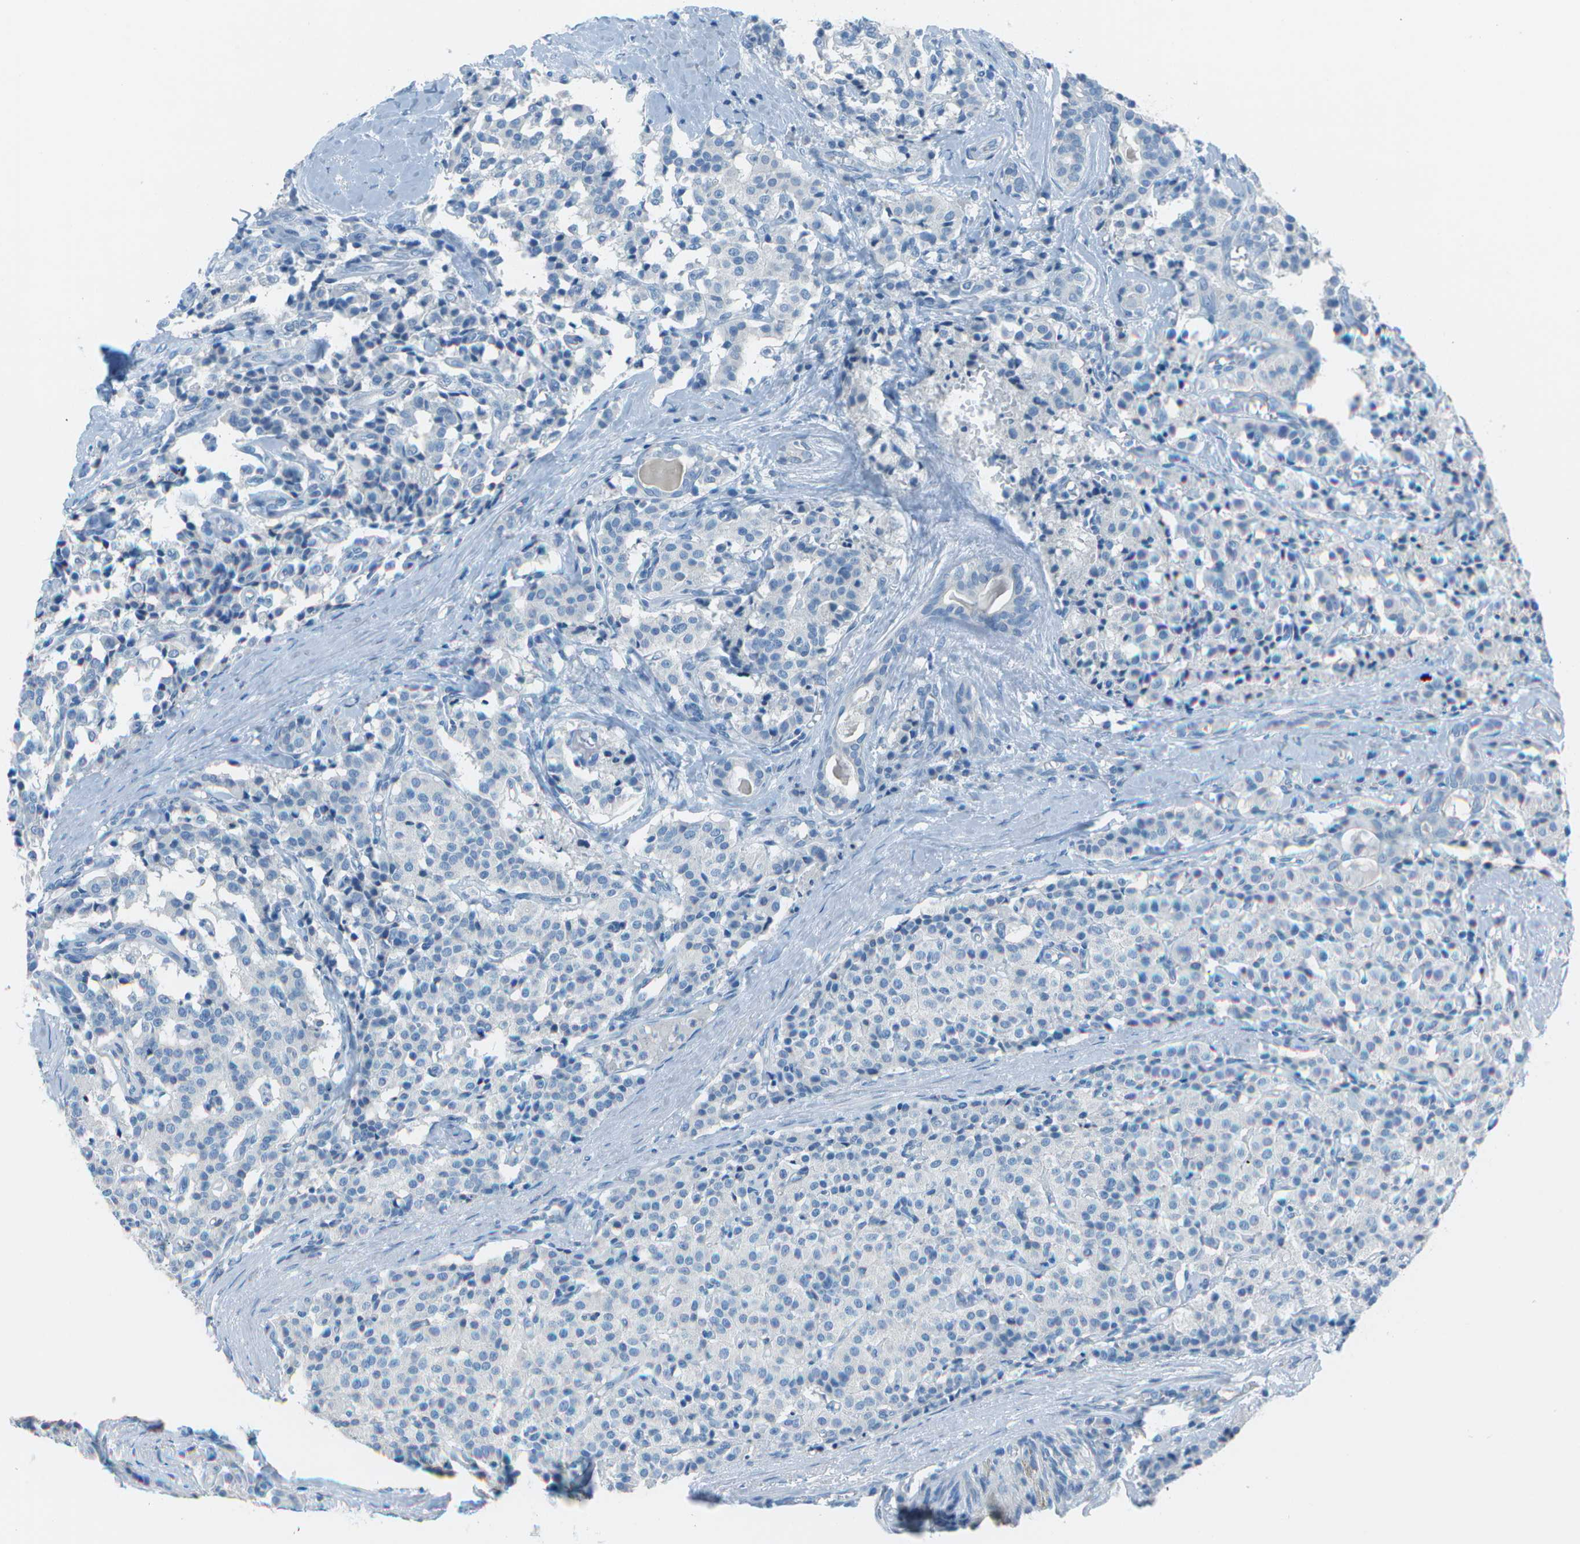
{"staining": {"intensity": "negative", "quantity": "none", "location": "none"}, "tissue": "carcinoid", "cell_type": "Tumor cells", "image_type": "cancer", "snomed": [{"axis": "morphology", "description": "Carcinoid, malignant, NOS"}, {"axis": "topography", "description": "Lung"}], "caption": "This histopathology image is of malignant carcinoid stained with immunohistochemistry to label a protein in brown with the nuclei are counter-stained blue. There is no expression in tumor cells.", "gene": "FGF1", "patient": {"sex": "male", "age": 30}}